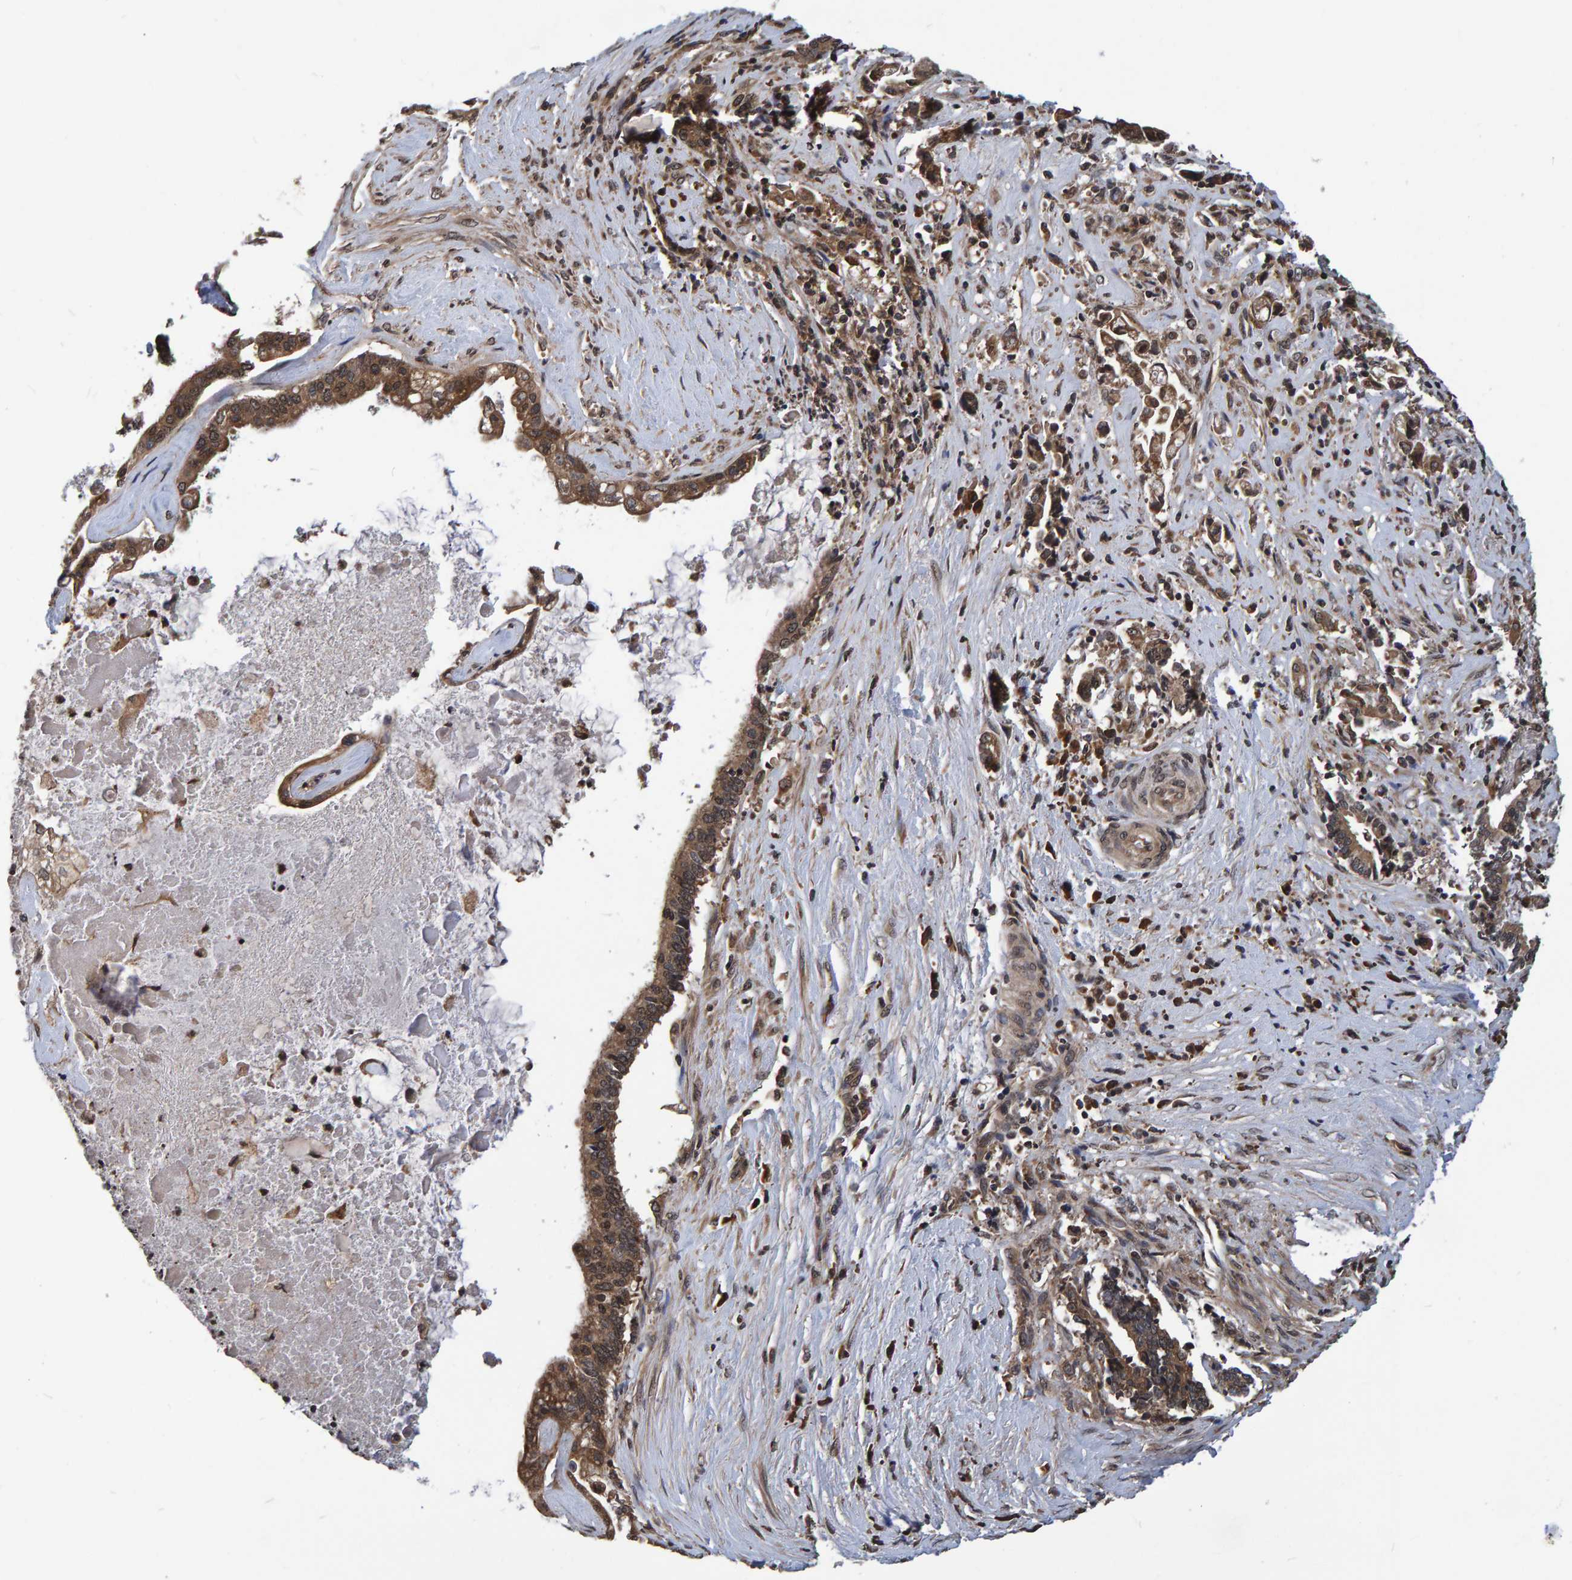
{"staining": {"intensity": "moderate", "quantity": ">75%", "location": "cytoplasmic/membranous"}, "tissue": "liver cancer", "cell_type": "Tumor cells", "image_type": "cancer", "snomed": [{"axis": "morphology", "description": "Cholangiocarcinoma"}, {"axis": "topography", "description": "Liver"}], "caption": "Immunohistochemistry (IHC) micrograph of human liver cancer (cholangiocarcinoma) stained for a protein (brown), which exhibits medium levels of moderate cytoplasmic/membranous staining in approximately >75% of tumor cells.", "gene": "GAB2", "patient": {"sex": "male", "age": 57}}